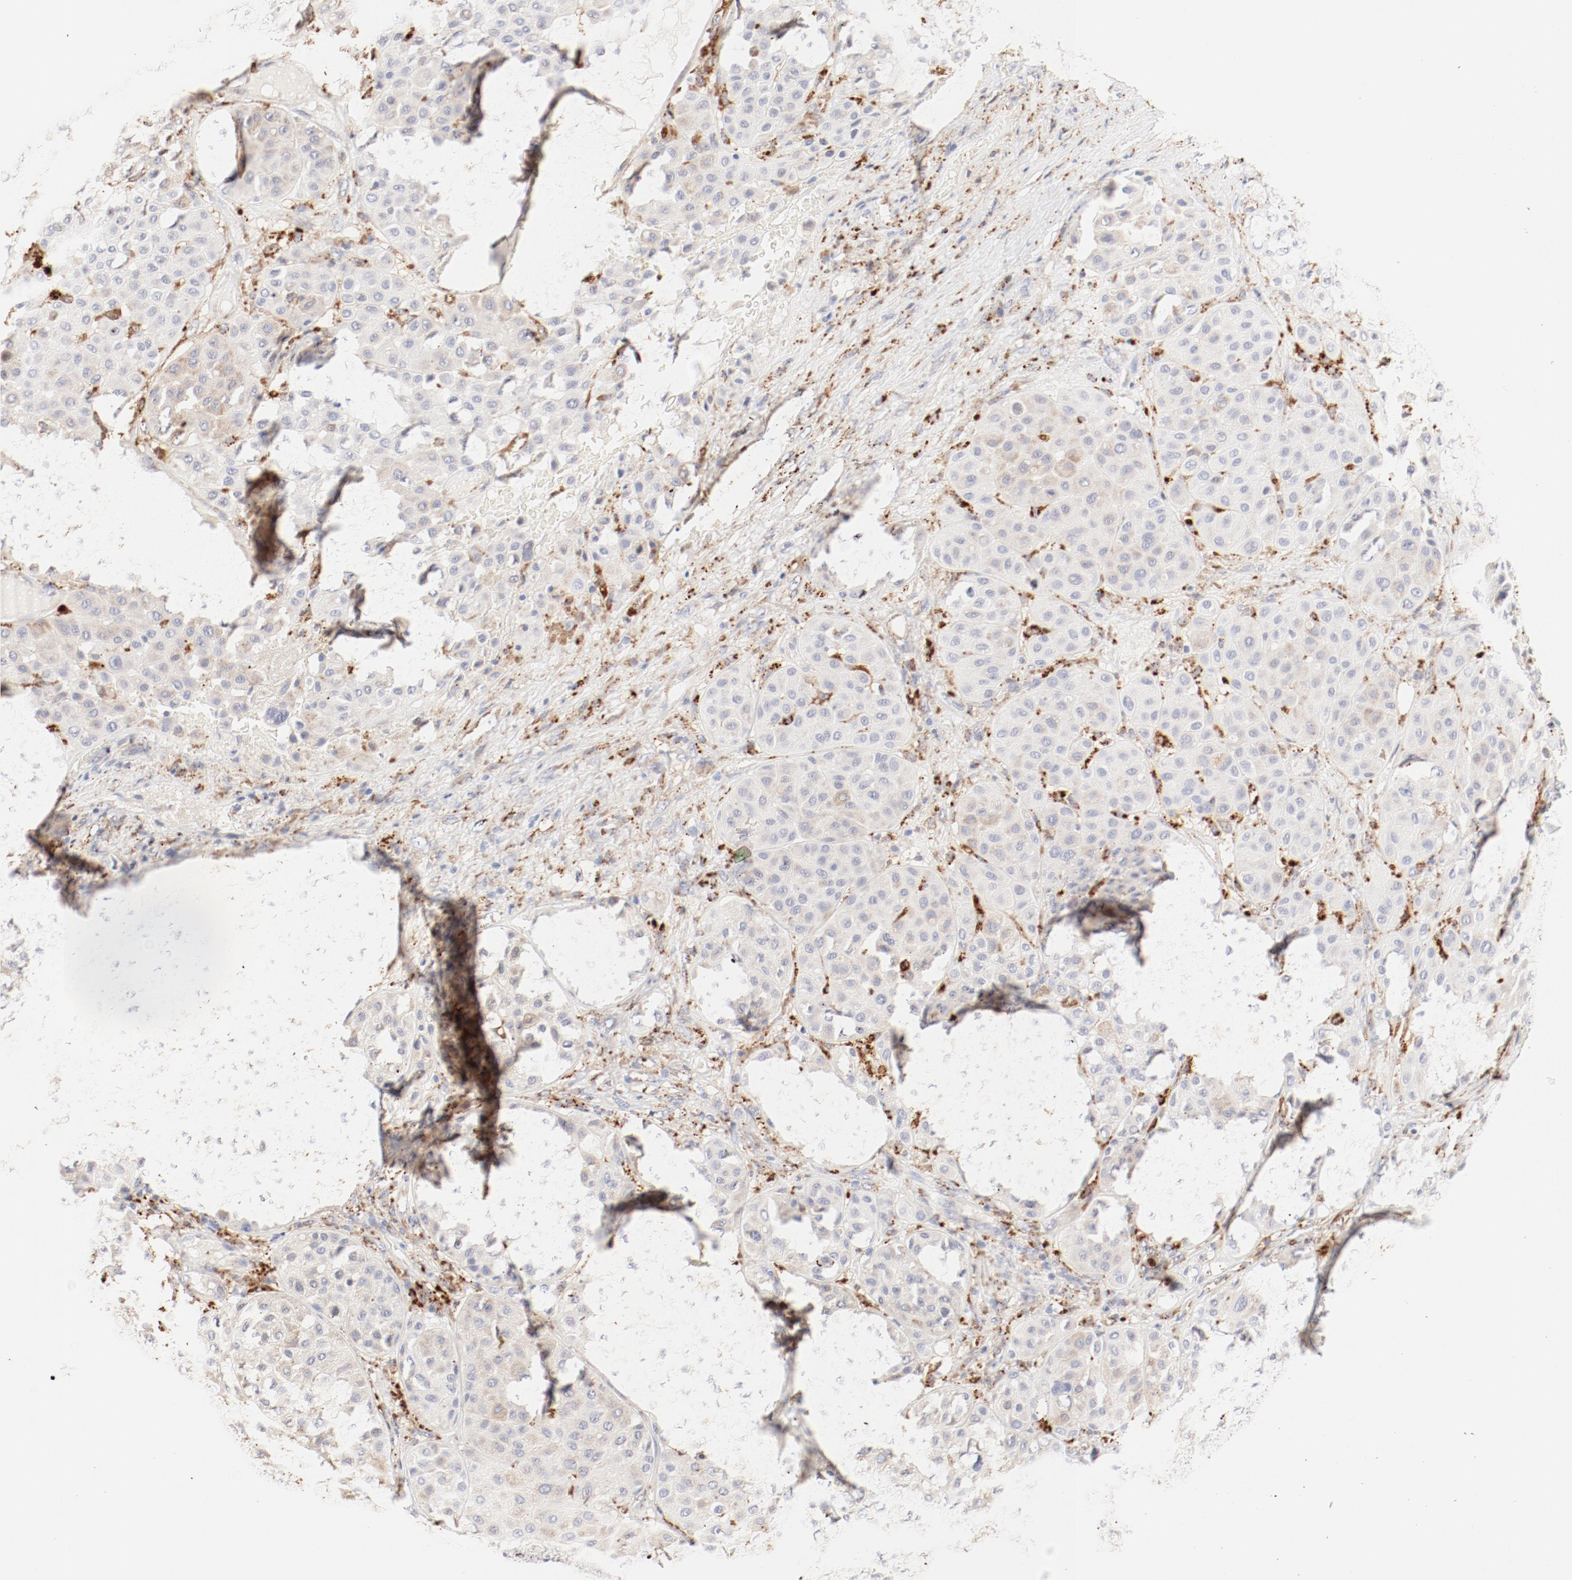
{"staining": {"intensity": "negative", "quantity": "none", "location": "none"}, "tissue": "melanoma", "cell_type": "Tumor cells", "image_type": "cancer", "snomed": [{"axis": "morphology", "description": "Normal tissue, NOS"}, {"axis": "morphology", "description": "Malignant melanoma, Metastatic site"}, {"axis": "topography", "description": "Skin"}], "caption": "IHC micrograph of neoplastic tissue: melanoma stained with DAB (3,3'-diaminobenzidine) displays no significant protein staining in tumor cells.", "gene": "CTSH", "patient": {"sex": "male", "age": 41}}